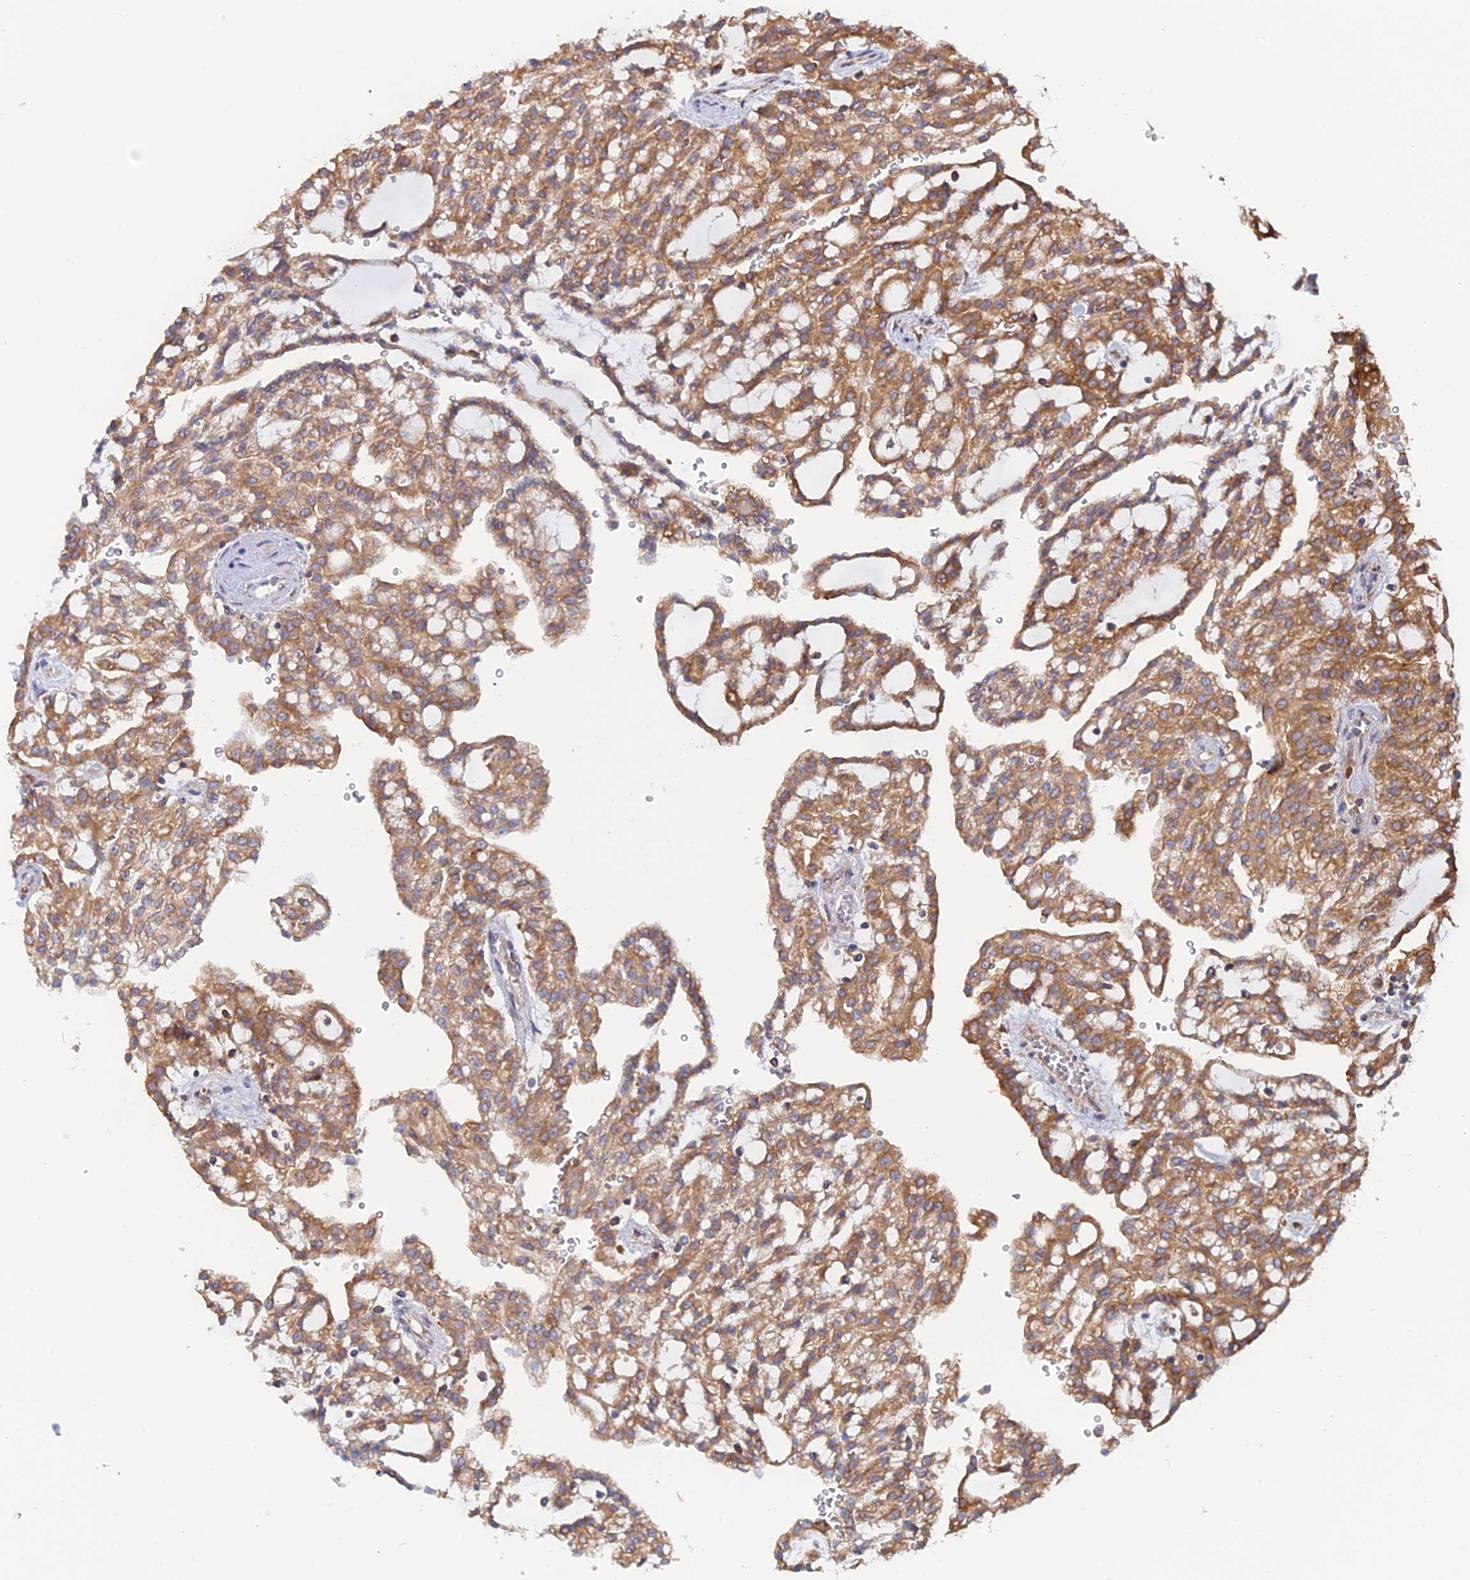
{"staining": {"intensity": "moderate", "quantity": ">75%", "location": "cytoplasmic/membranous"}, "tissue": "renal cancer", "cell_type": "Tumor cells", "image_type": "cancer", "snomed": [{"axis": "morphology", "description": "Adenocarcinoma, NOS"}, {"axis": "topography", "description": "Kidney"}], "caption": "IHC histopathology image of neoplastic tissue: adenocarcinoma (renal) stained using immunohistochemistry (IHC) displays medium levels of moderate protein expression localized specifically in the cytoplasmic/membranous of tumor cells, appearing as a cytoplasmic/membranous brown color.", "gene": "GMIP", "patient": {"sex": "male", "age": 63}}